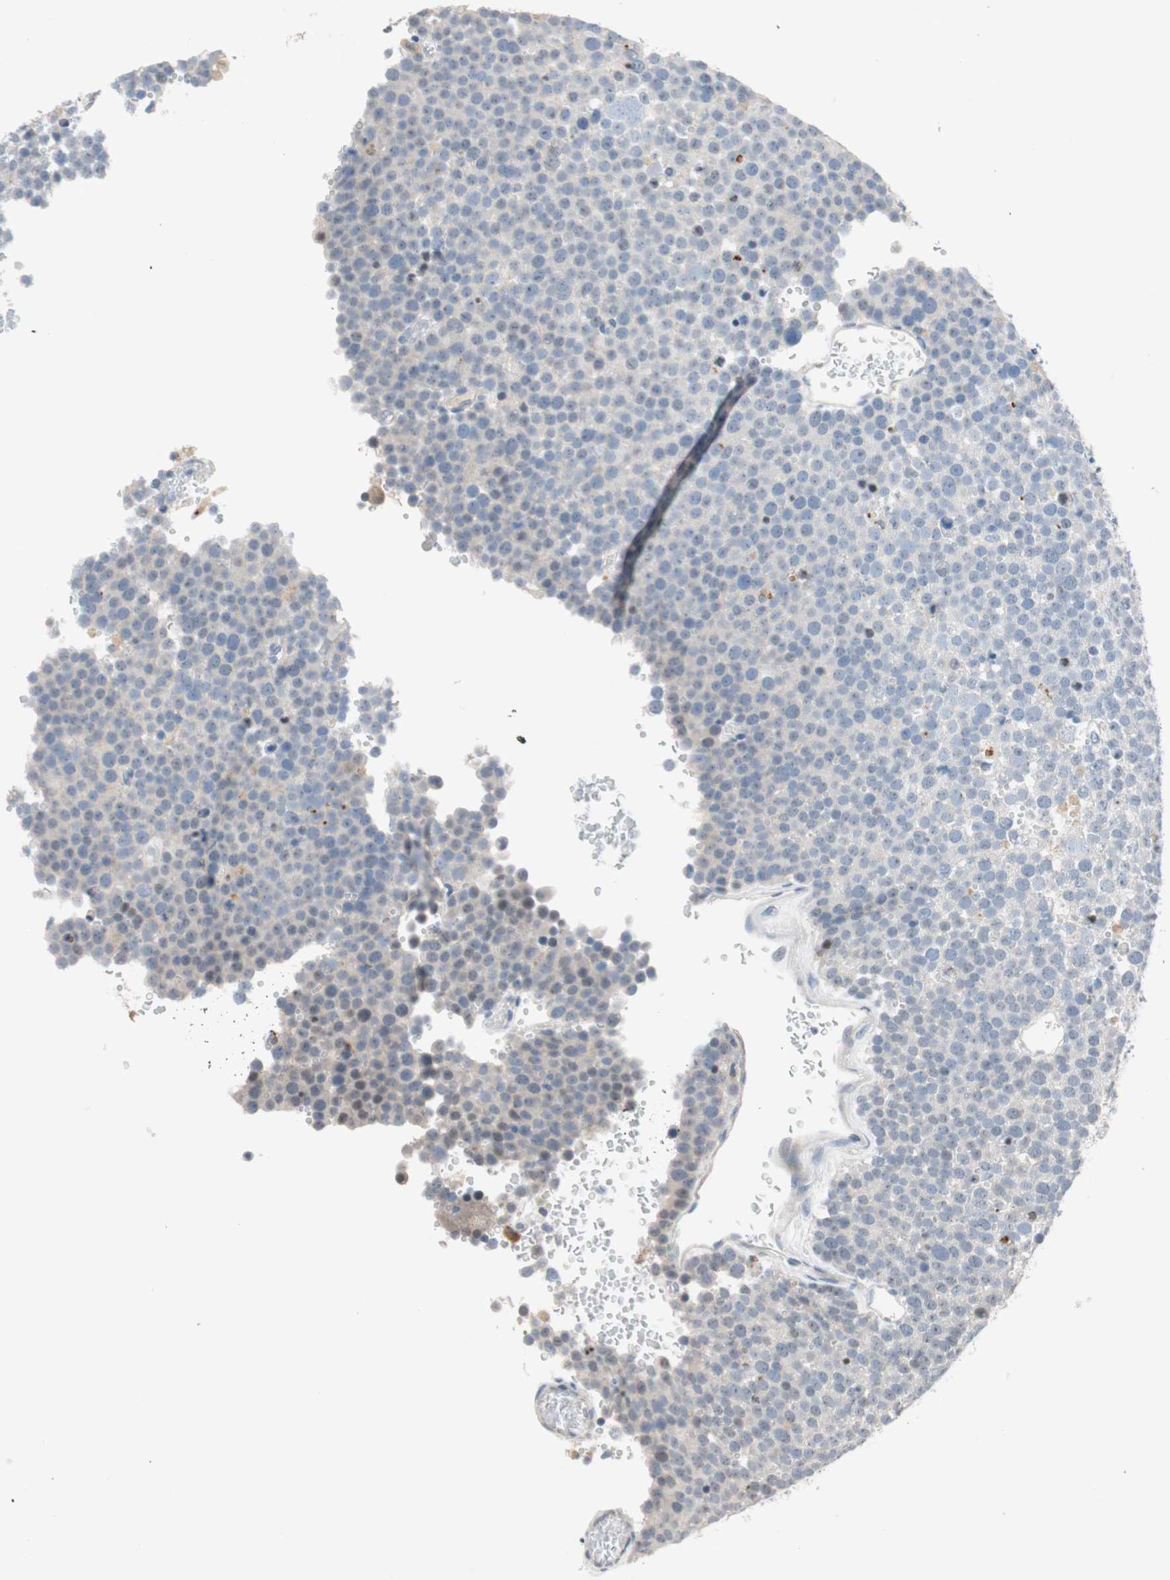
{"staining": {"intensity": "weak", "quantity": "<25%", "location": "nuclear"}, "tissue": "testis cancer", "cell_type": "Tumor cells", "image_type": "cancer", "snomed": [{"axis": "morphology", "description": "Seminoma, NOS"}, {"axis": "topography", "description": "Testis"}], "caption": "The histopathology image displays no staining of tumor cells in testis cancer.", "gene": "PDZK1", "patient": {"sex": "male", "age": 71}}